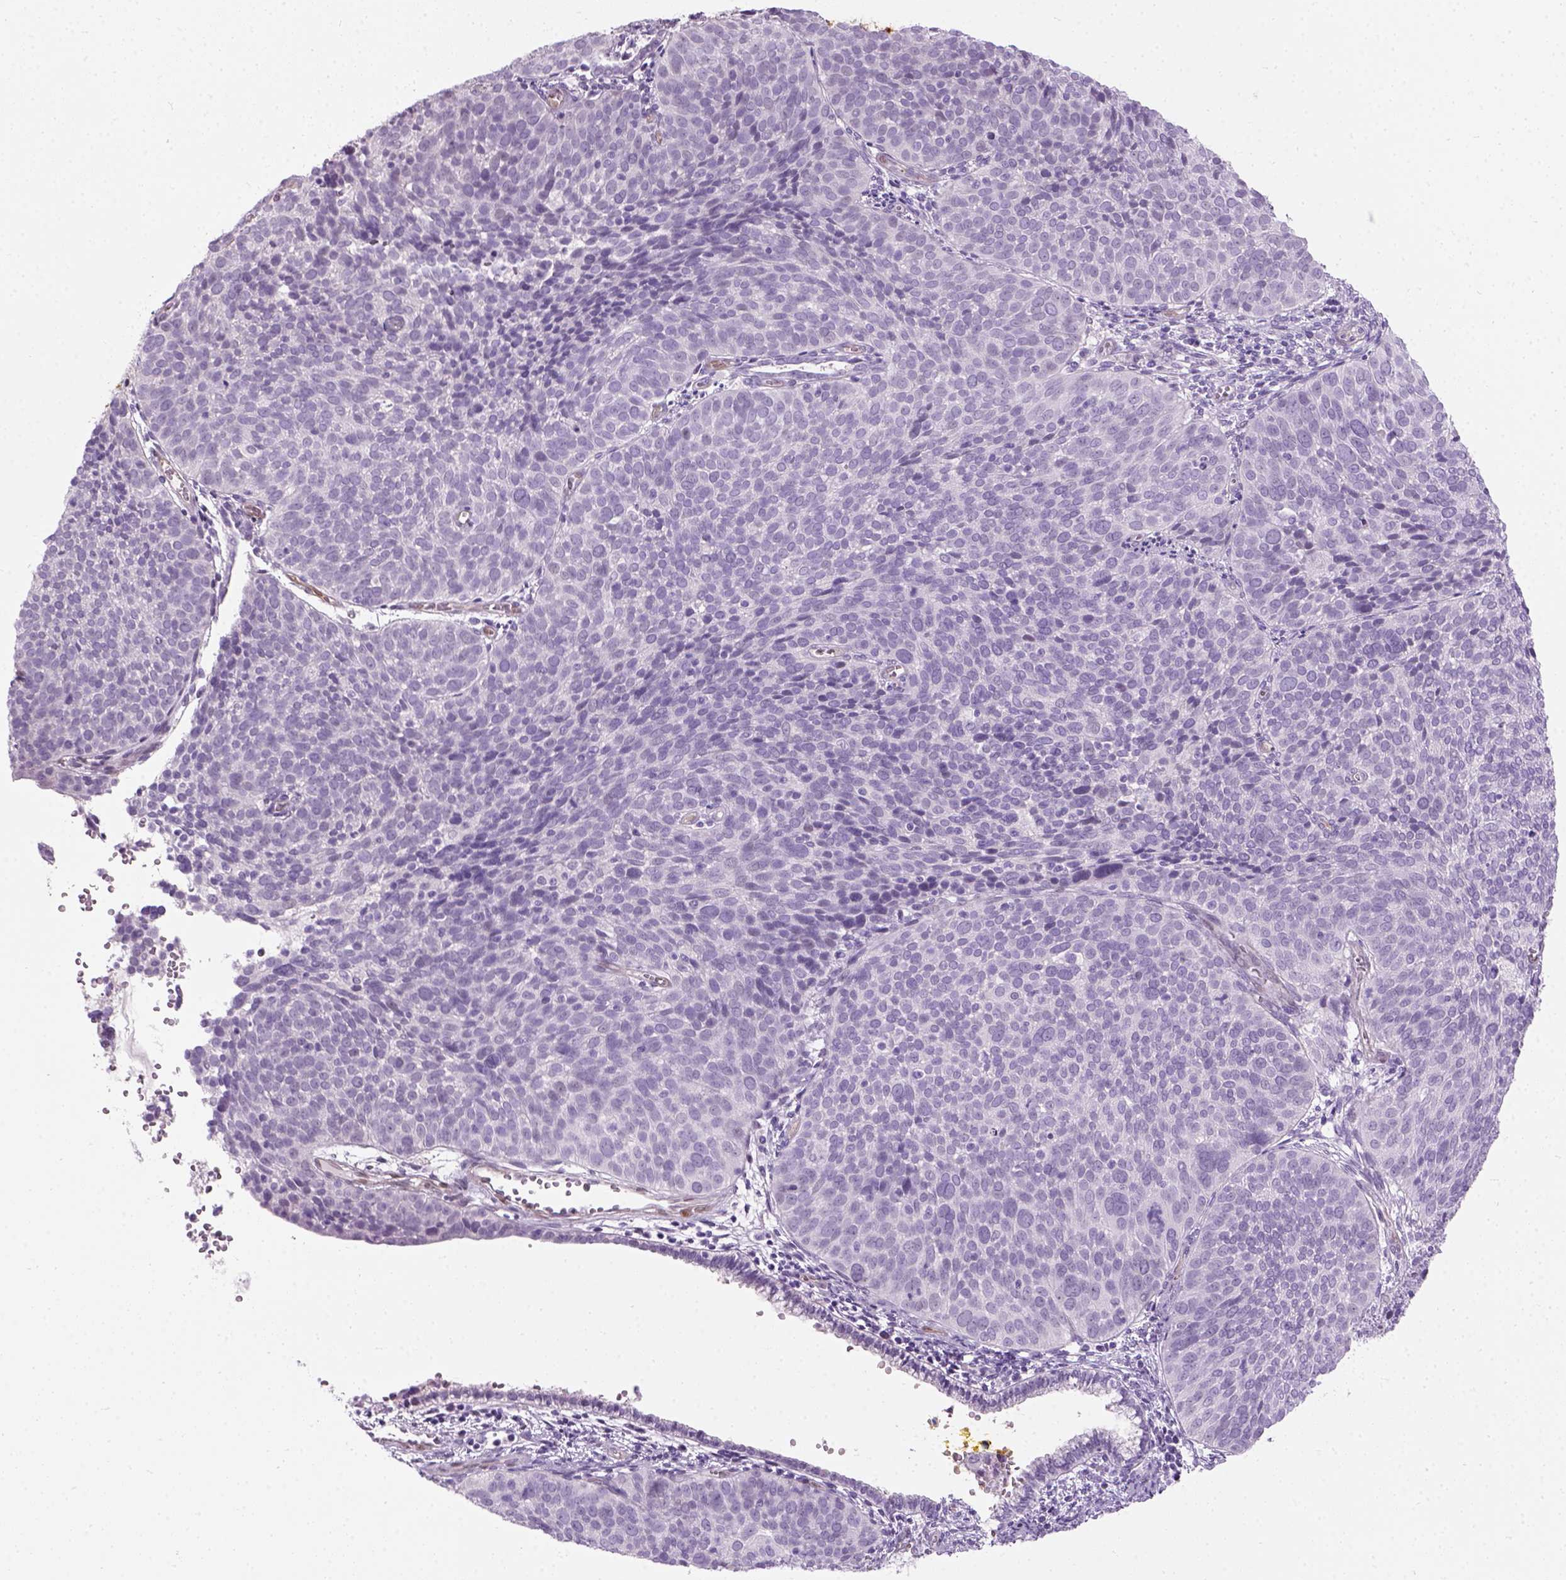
{"staining": {"intensity": "negative", "quantity": "none", "location": "none"}, "tissue": "cervical cancer", "cell_type": "Tumor cells", "image_type": "cancer", "snomed": [{"axis": "morphology", "description": "Squamous cell carcinoma, NOS"}, {"axis": "topography", "description": "Cervix"}], "caption": "Immunohistochemistry (IHC) histopathology image of human squamous cell carcinoma (cervical) stained for a protein (brown), which demonstrates no positivity in tumor cells. Nuclei are stained in blue.", "gene": "AXDND1", "patient": {"sex": "female", "age": 39}}